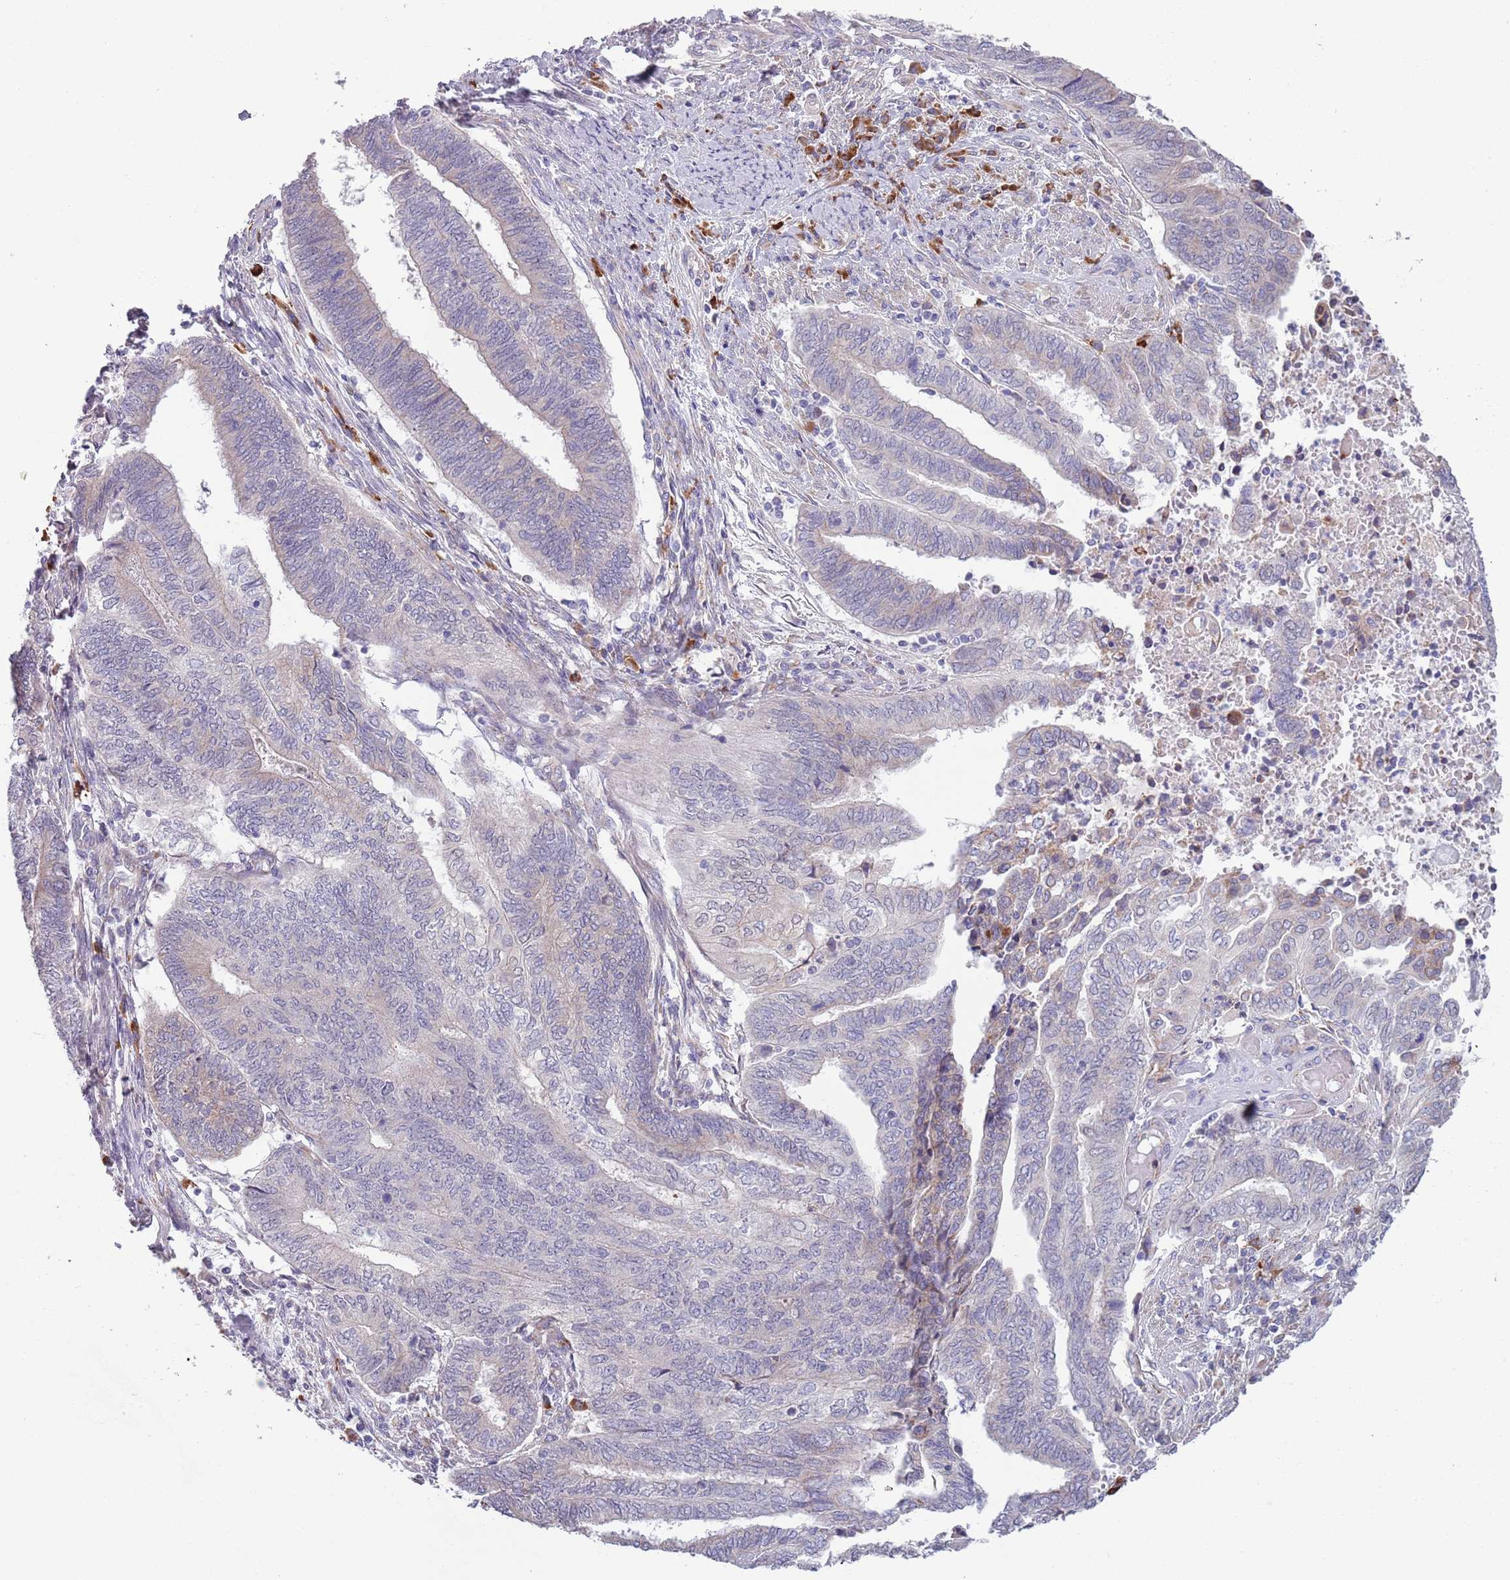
{"staining": {"intensity": "negative", "quantity": "none", "location": "none"}, "tissue": "endometrial cancer", "cell_type": "Tumor cells", "image_type": "cancer", "snomed": [{"axis": "morphology", "description": "Adenocarcinoma, NOS"}, {"axis": "topography", "description": "Uterus"}, {"axis": "topography", "description": "Endometrium"}], "caption": "Photomicrograph shows no protein staining in tumor cells of endometrial cancer tissue. (DAB (3,3'-diaminobenzidine) IHC with hematoxylin counter stain).", "gene": "LTB", "patient": {"sex": "female", "age": 70}}